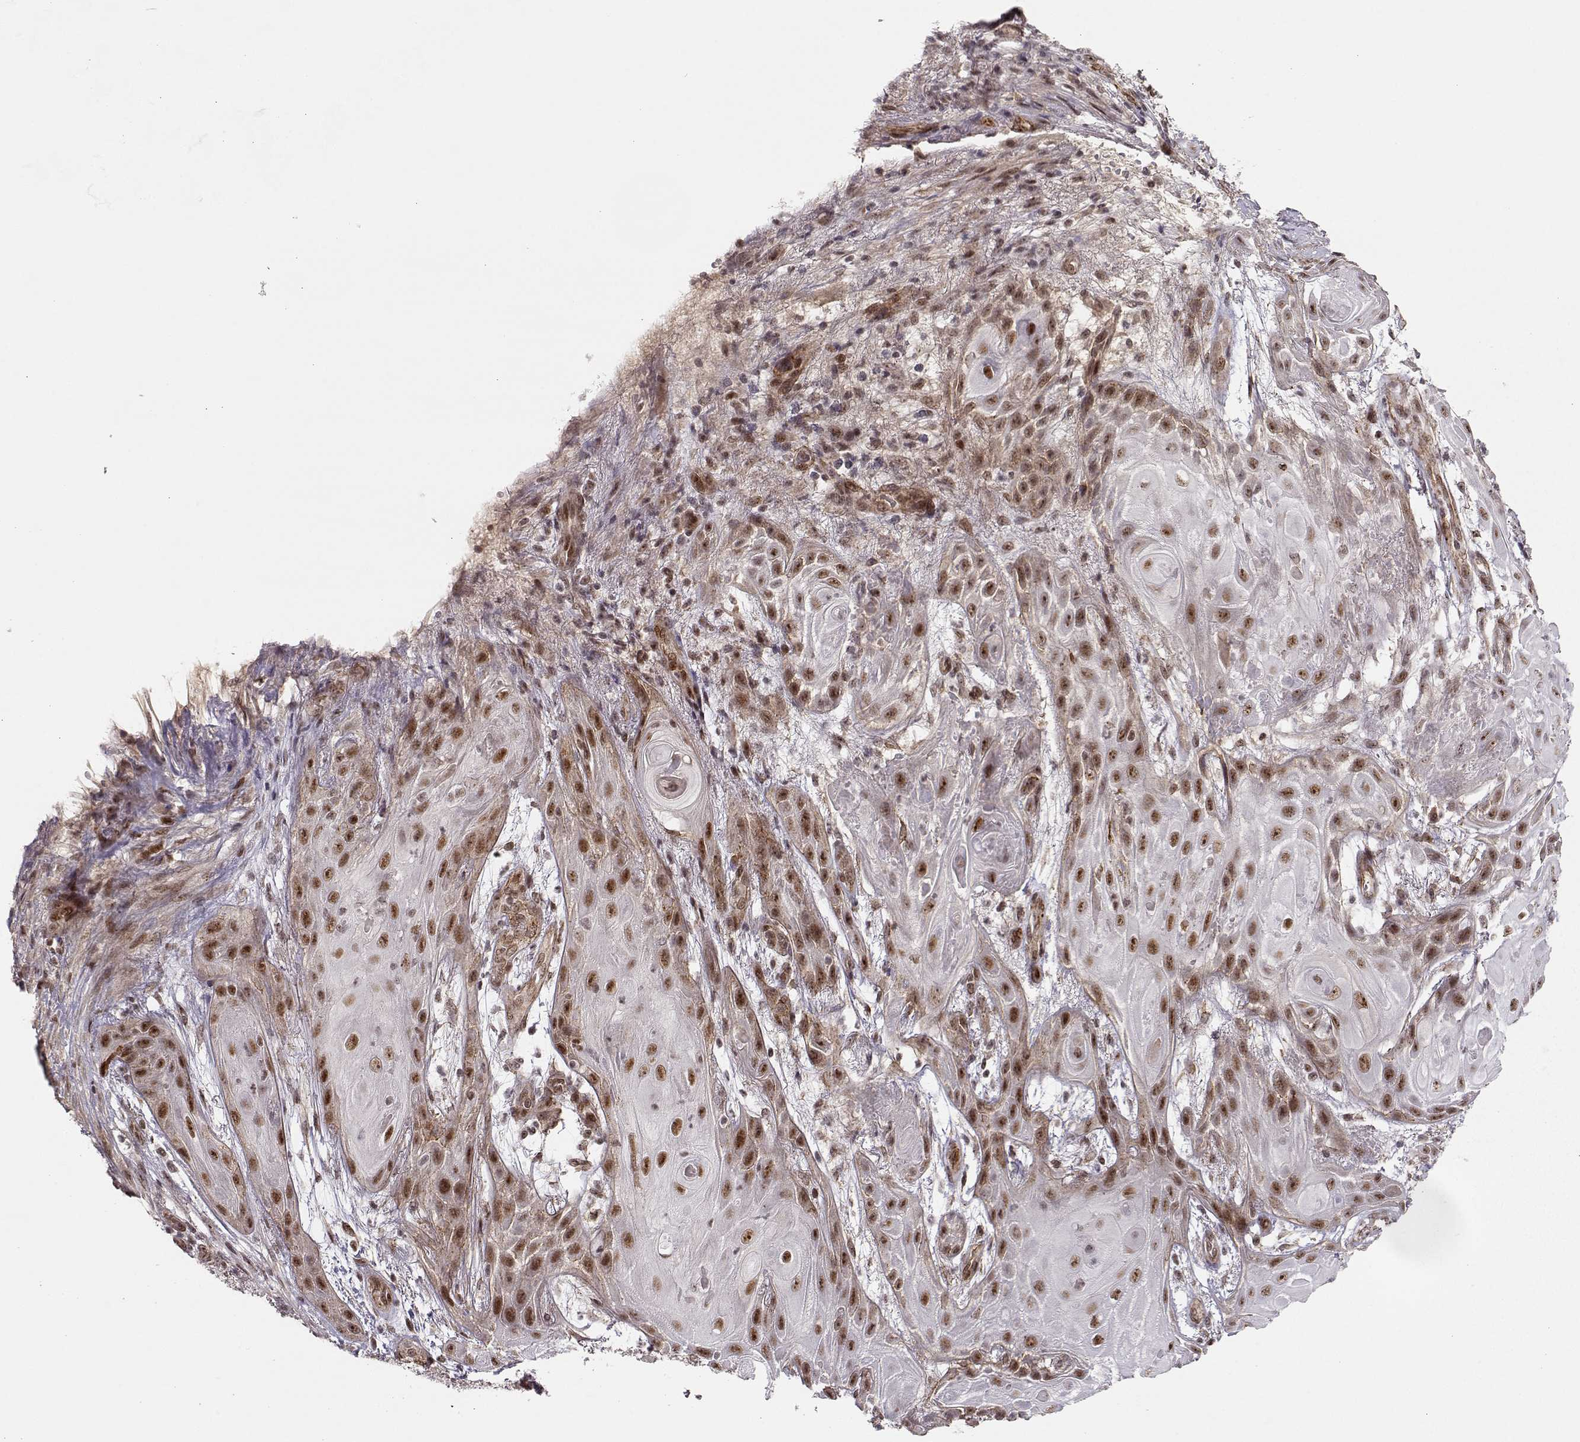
{"staining": {"intensity": "strong", "quantity": ">75%", "location": "nuclear"}, "tissue": "skin cancer", "cell_type": "Tumor cells", "image_type": "cancer", "snomed": [{"axis": "morphology", "description": "Squamous cell carcinoma, NOS"}, {"axis": "topography", "description": "Skin"}], "caption": "Squamous cell carcinoma (skin) stained with immunohistochemistry displays strong nuclear positivity in about >75% of tumor cells. Using DAB (brown) and hematoxylin (blue) stains, captured at high magnification using brightfield microscopy.", "gene": "CIR1", "patient": {"sex": "male", "age": 62}}